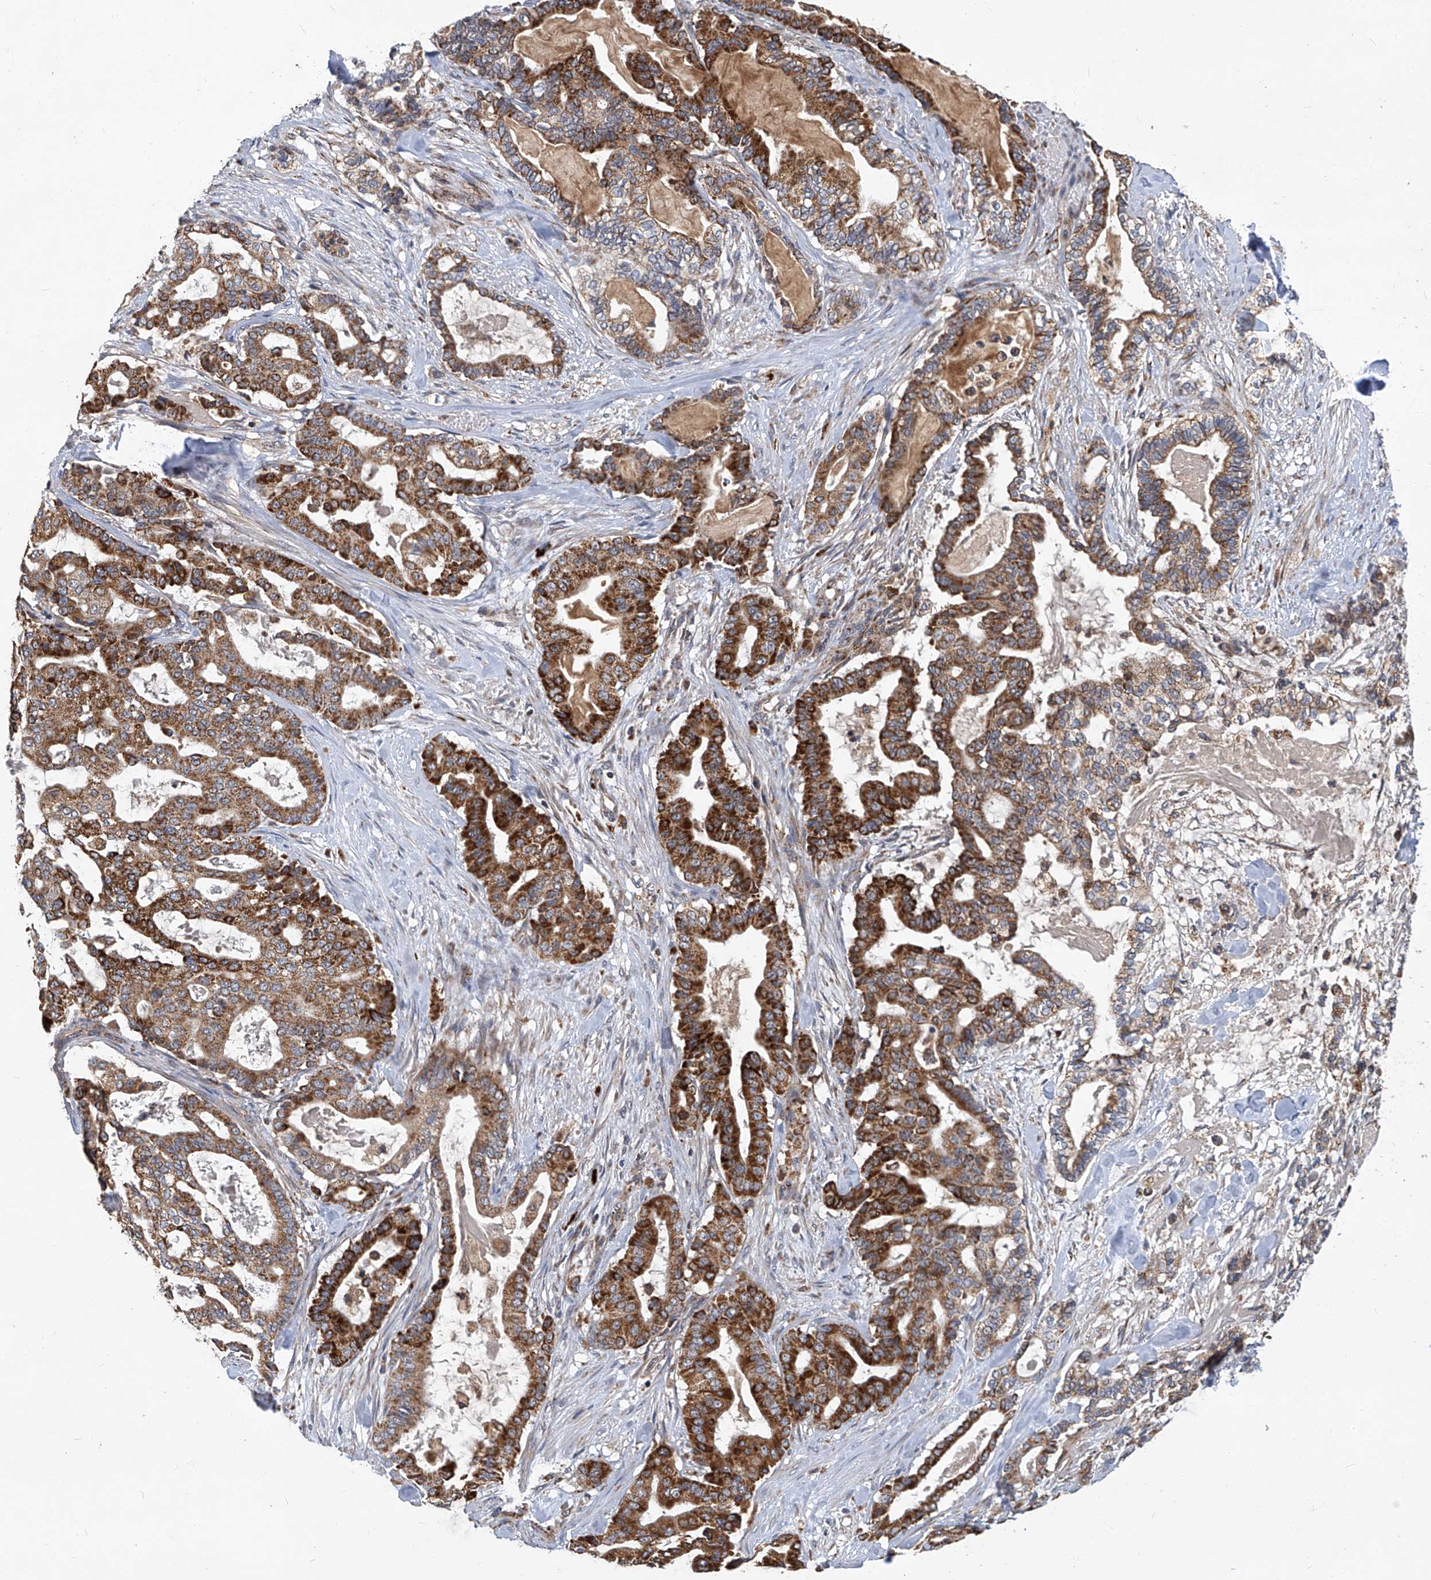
{"staining": {"intensity": "strong", "quantity": ">75%", "location": "cytoplasmic/membranous"}, "tissue": "pancreatic cancer", "cell_type": "Tumor cells", "image_type": "cancer", "snomed": [{"axis": "morphology", "description": "Adenocarcinoma, NOS"}, {"axis": "topography", "description": "Pancreas"}], "caption": "Protein staining of pancreatic cancer tissue displays strong cytoplasmic/membranous staining in about >75% of tumor cells.", "gene": "TNFRSF13B", "patient": {"sex": "male", "age": 63}}